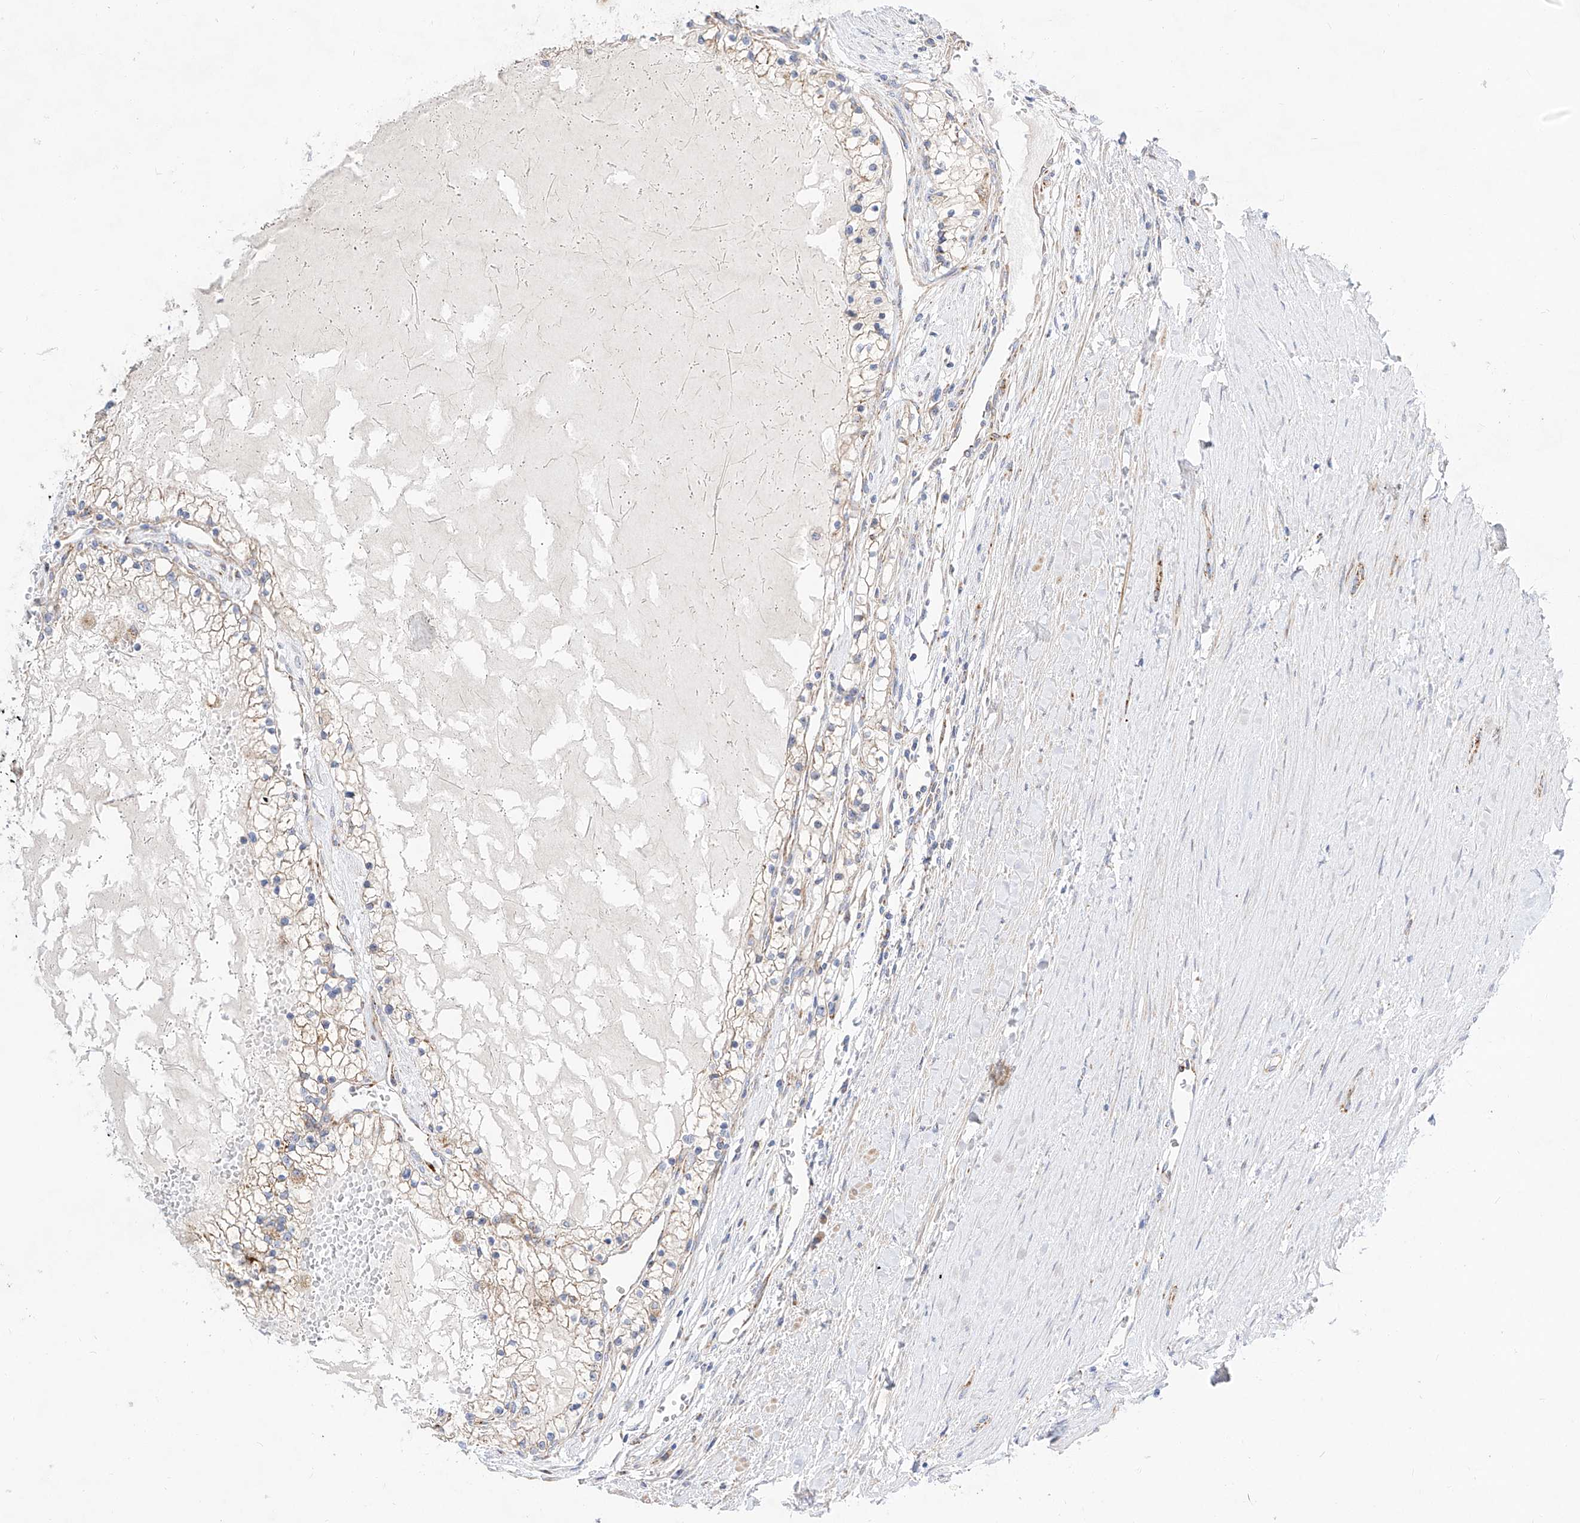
{"staining": {"intensity": "weak", "quantity": "25%-75%", "location": "cytoplasmic/membranous"}, "tissue": "renal cancer", "cell_type": "Tumor cells", "image_type": "cancer", "snomed": [{"axis": "morphology", "description": "Normal tissue, NOS"}, {"axis": "morphology", "description": "Adenocarcinoma, NOS"}, {"axis": "topography", "description": "Kidney"}], "caption": "The immunohistochemical stain labels weak cytoplasmic/membranous expression in tumor cells of renal cancer (adenocarcinoma) tissue.", "gene": "CST9", "patient": {"sex": "male", "age": 68}}